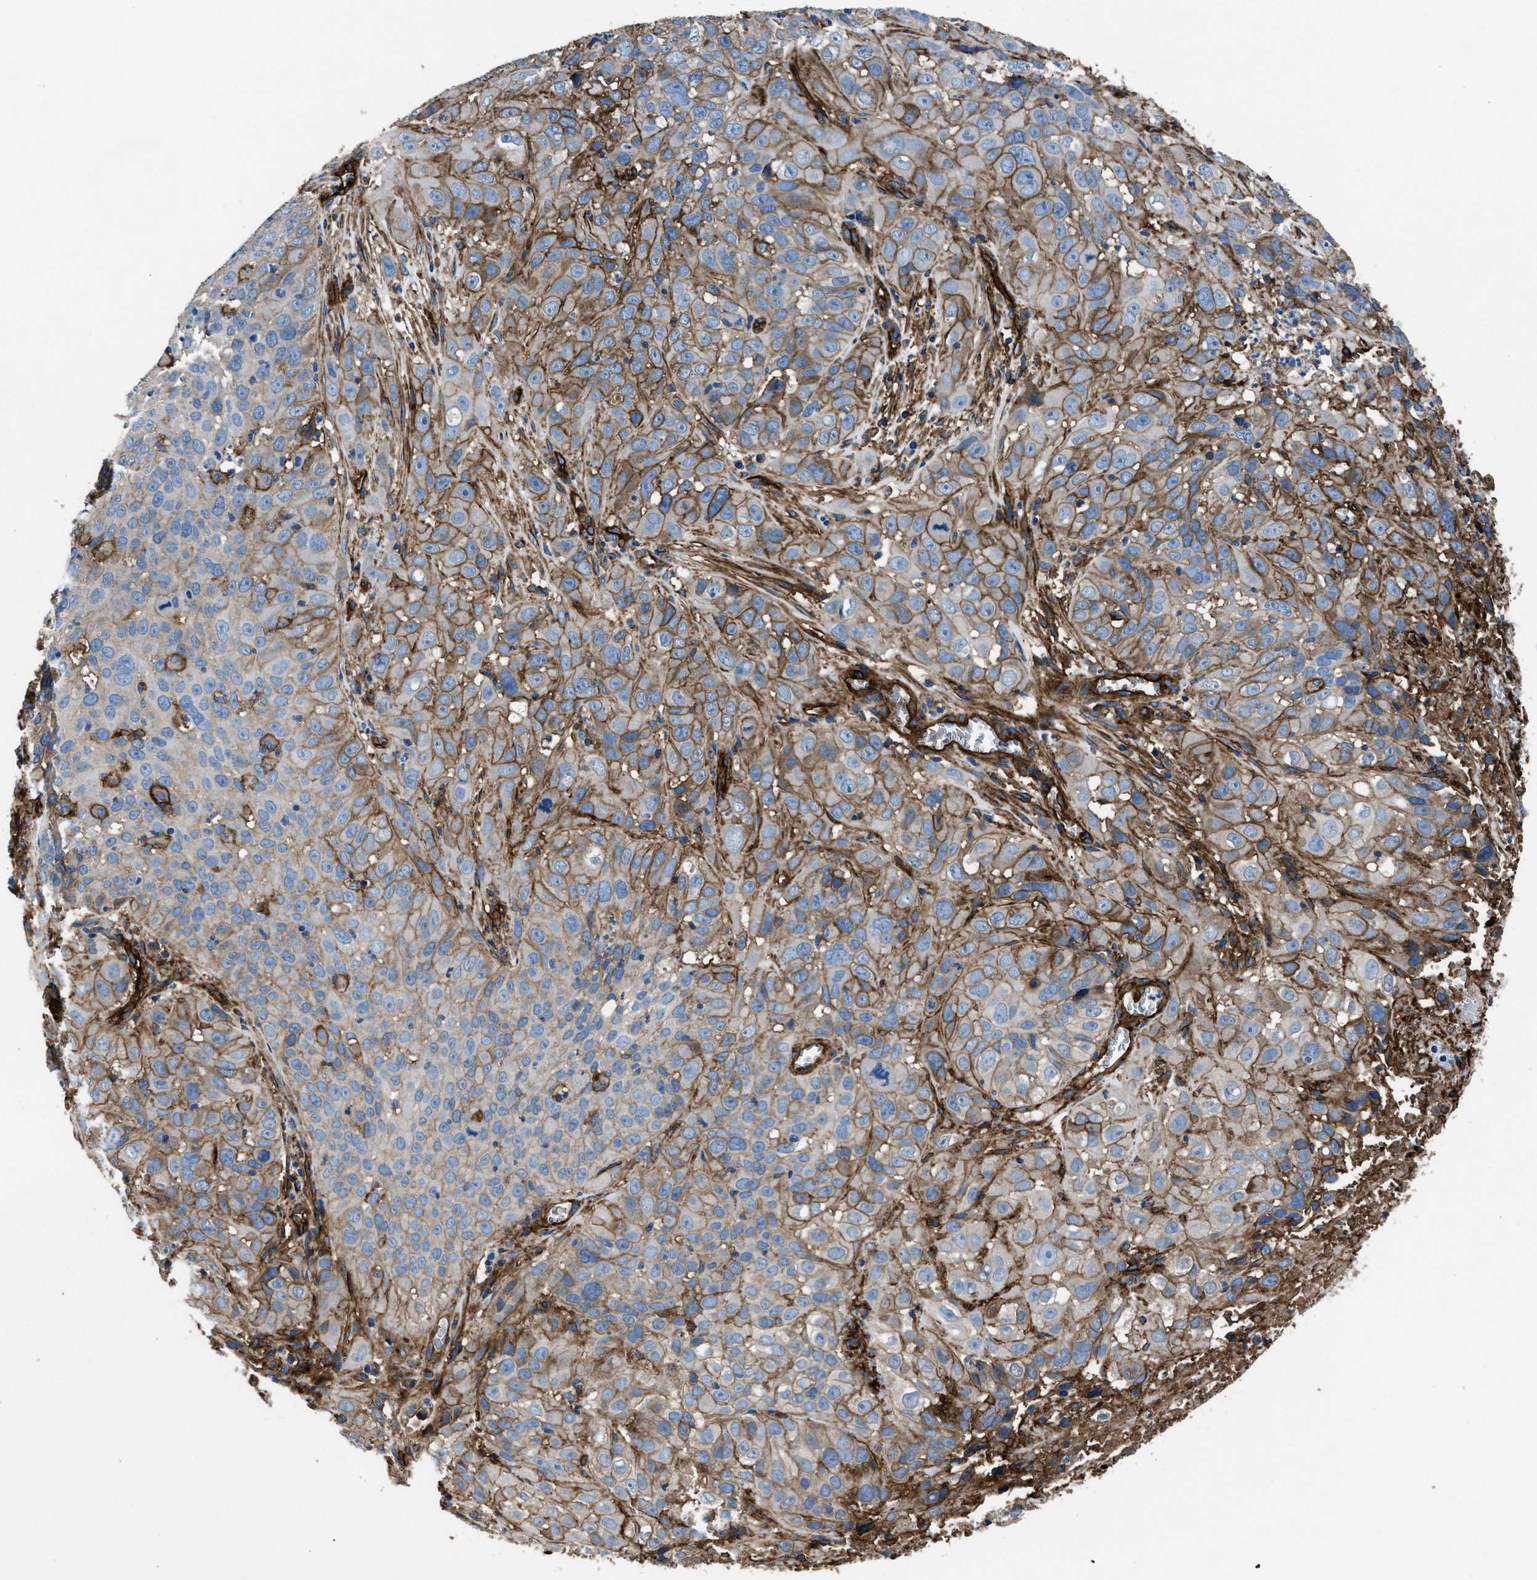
{"staining": {"intensity": "moderate", "quantity": ">75%", "location": "cytoplasmic/membranous"}, "tissue": "cervical cancer", "cell_type": "Tumor cells", "image_type": "cancer", "snomed": [{"axis": "morphology", "description": "Squamous cell carcinoma, NOS"}, {"axis": "topography", "description": "Cervix"}], "caption": "Squamous cell carcinoma (cervical) stained with a brown dye displays moderate cytoplasmic/membranous positive positivity in about >75% of tumor cells.", "gene": "CD276", "patient": {"sex": "female", "age": 32}}